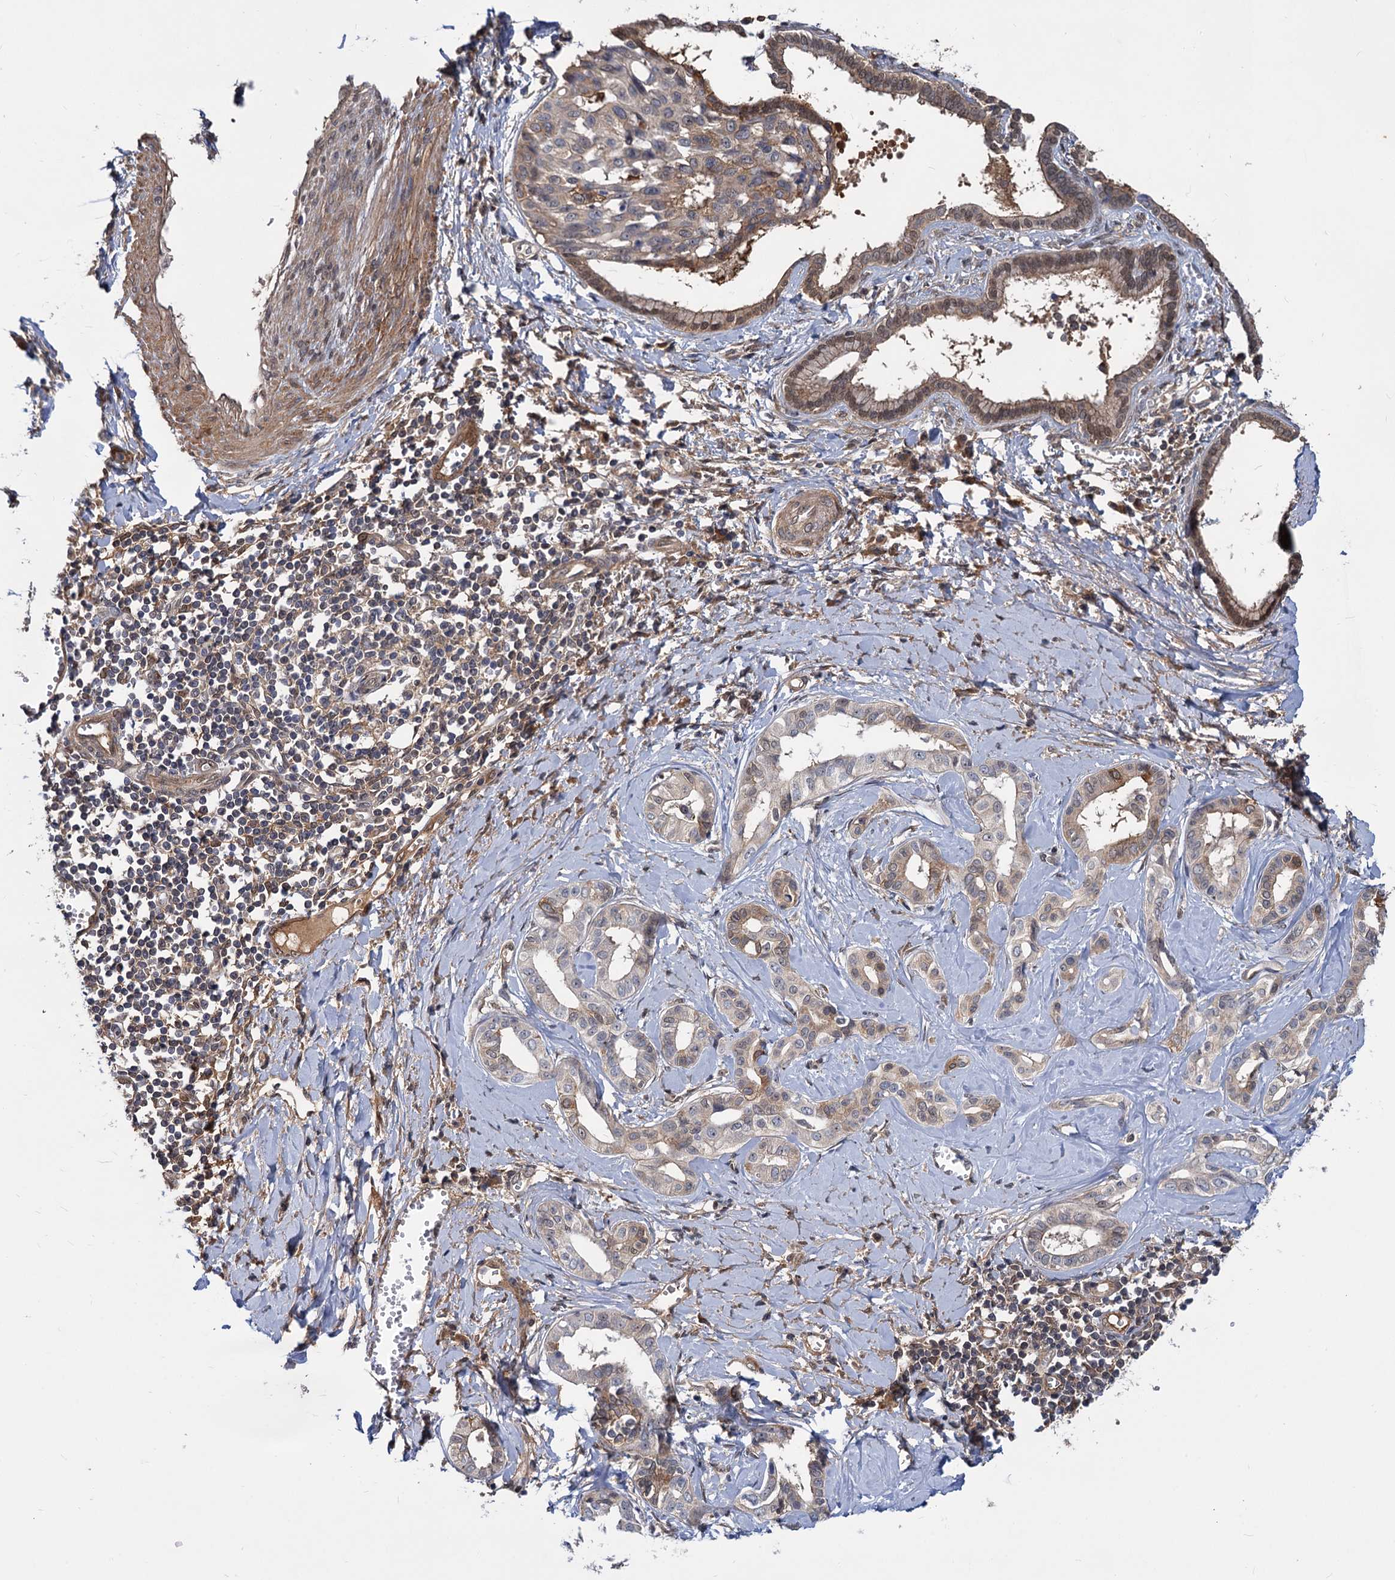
{"staining": {"intensity": "moderate", "quantity": "25%-75%", "location": "nuclear"}, "tissue": "liver cancer", "cell_type": "Tumor cells", "image_type": "cancer", "snomed": [{"axis": "morphology", "description": "Cholangiocarcinoma"}, {"axis": "topography", "description": "Liver"}], "caption": "Brown immunohistochemical staining in liver cholangiocarcinoma demonstrates moderate nuclear positivity in approximately 25%-75% of tumor cells.", "gene": "SNX15", "patient": {"sex": "female", "age": 77}}